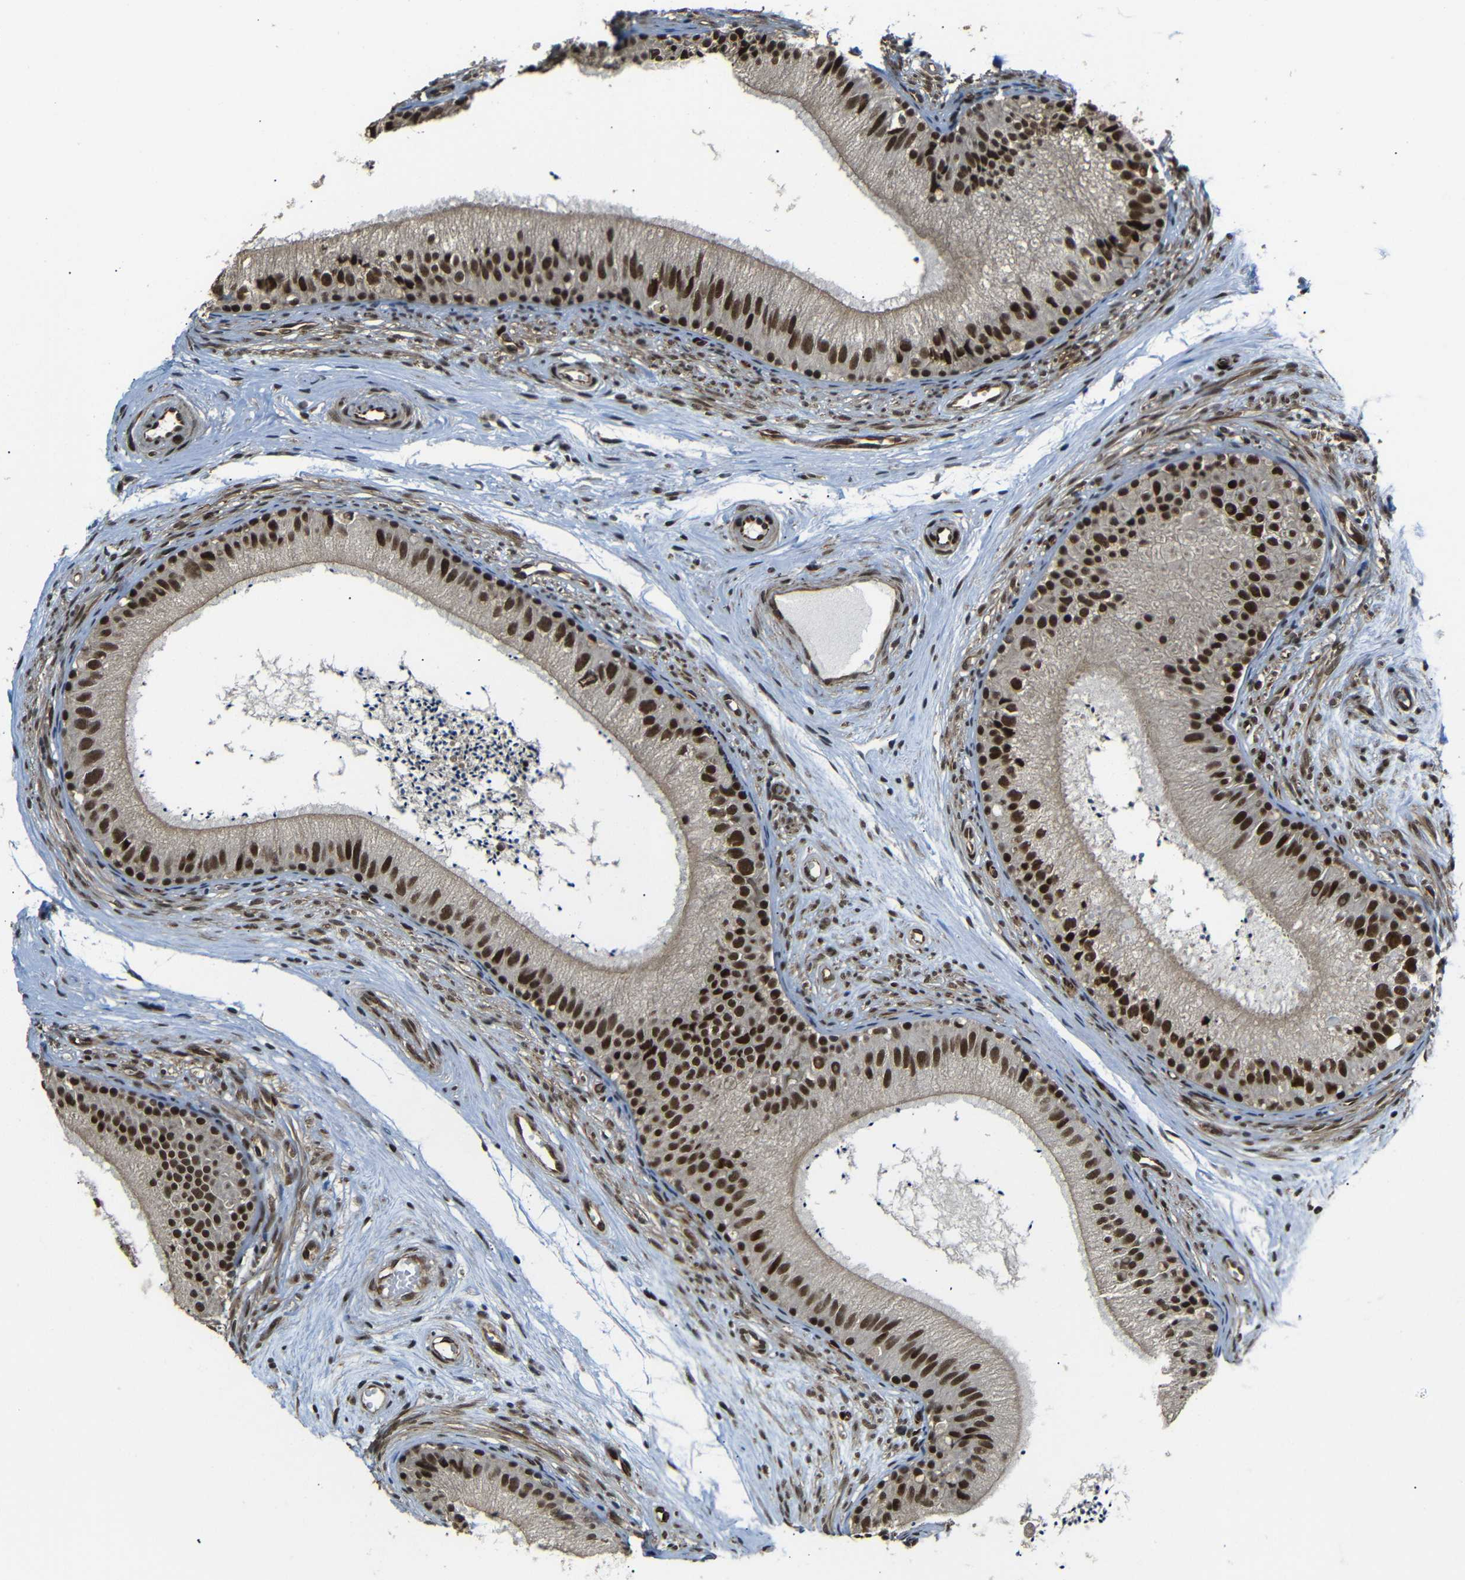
{"staining": {"intensity": "strong", "quantity": ">75%", "location": "nuclear"}, "tissue": "epididymis", "cell_type": "Glandular cells", "image_type": "normal", "snomed": [{"axis": "morphology", "description": "Normal tissue, NOS"}, {"axis": "topography", "description": "Epididymis"}], "caption": "DAB immunohistochemical staining of benign epididymis exhibits strong nuclear protein positivity in approximately >75% of glandular cells. (IHC, brightfield microscopy, high magnification).", "gene": "TBX2", "patient": {"sex": "male", "age": 56}}